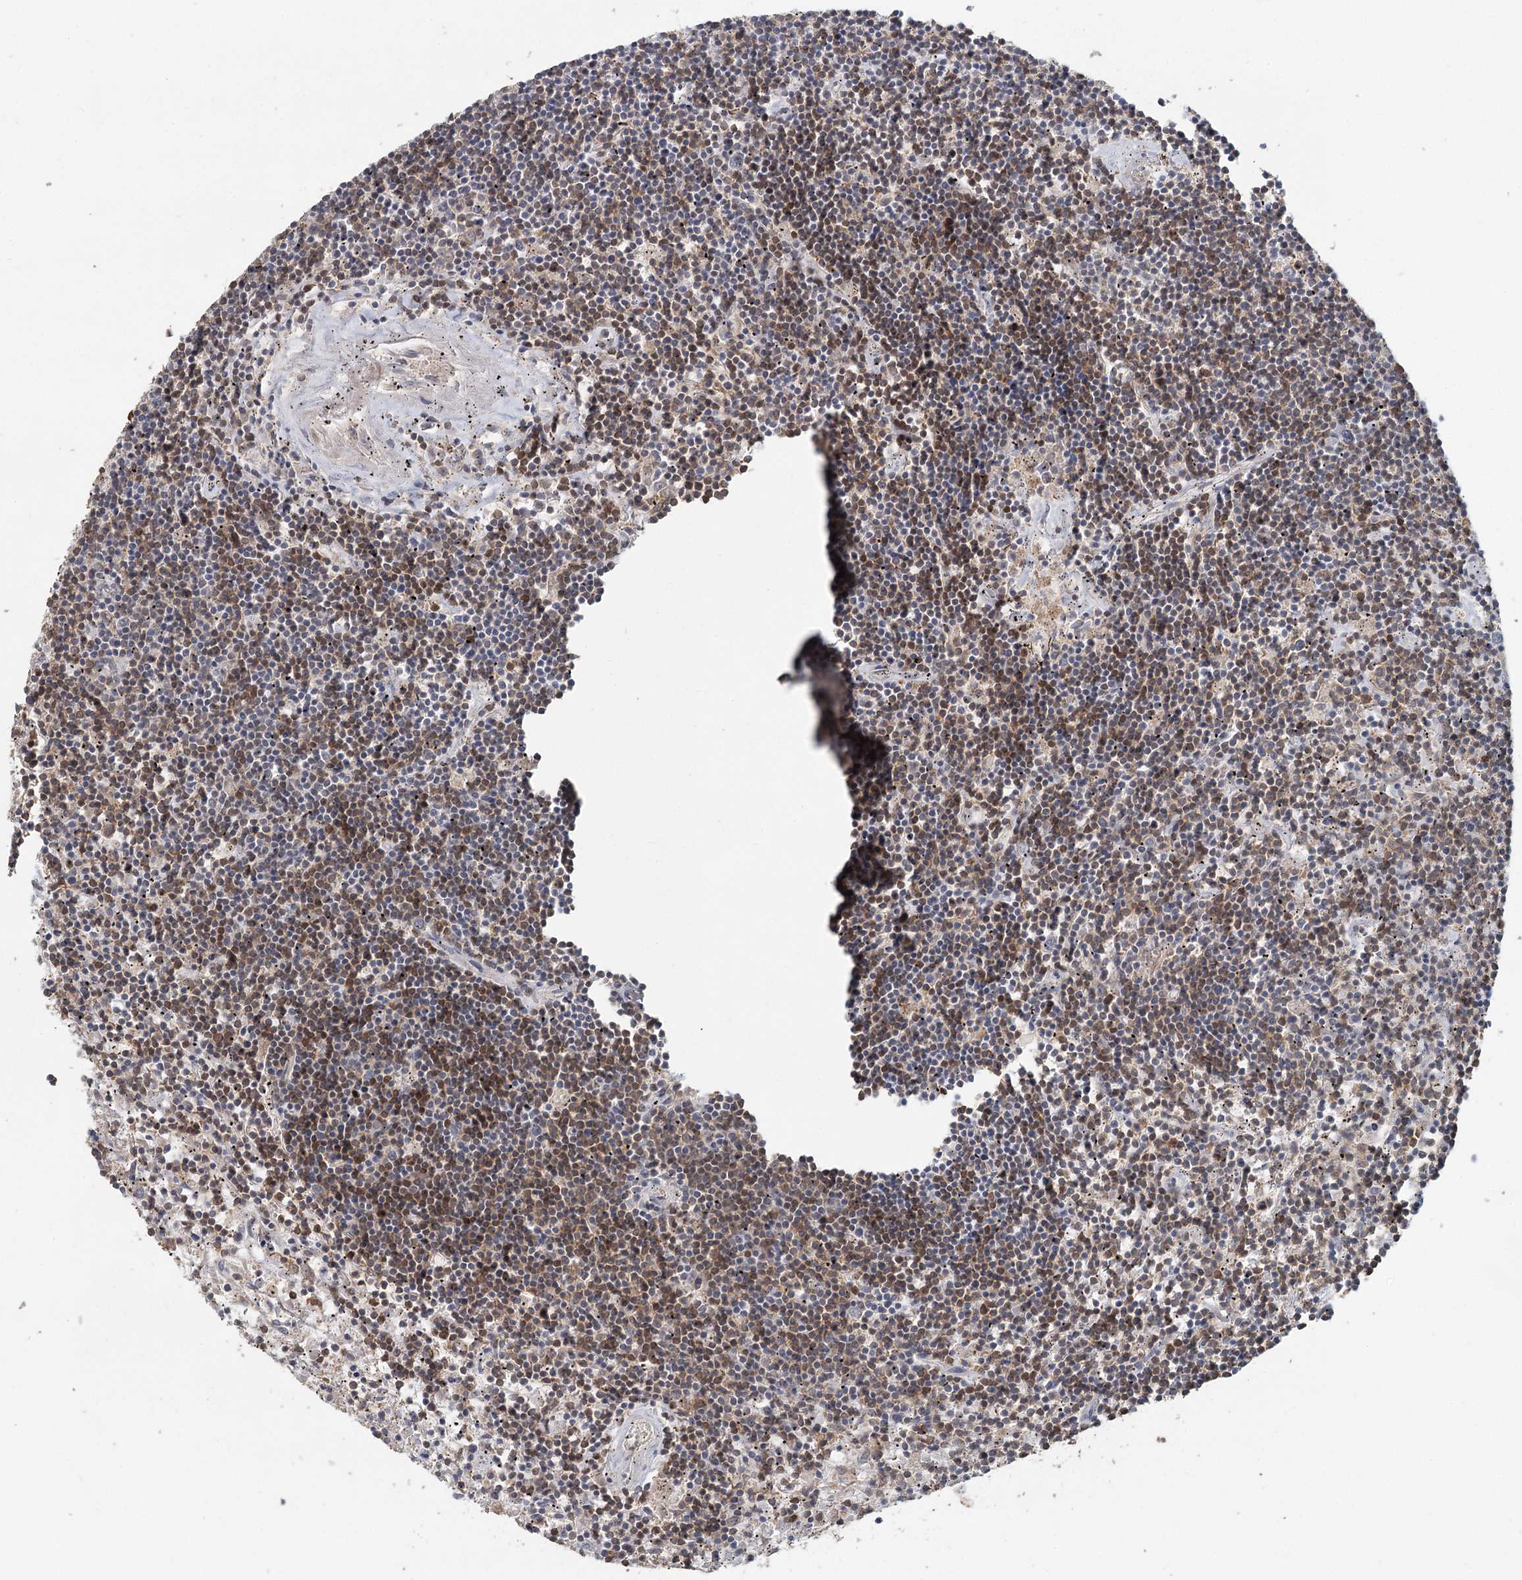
{"staining": {"intensity": "moderate", "quantity": "25%-75%", "location": "cytoplasmic/membranous"}, "tissue": "lymphoma", "cell_type": "Tumor cells", "image_type": "cancer", "snomed": [{"axis": "morphology", "description": "Malignant lymphoma, non-Hodgkin's type, Low grade"}, {"axis": "topography", "description": "Spleen"}], "caption": "Moderate cytoplasmic/membranous protein staining is present in about 25%-75% of tumor cells in lymphoma. (DAB (3,3'-diaminobenzidine) IHC with brightfield microscopy, high magnification).", "gene": "ADK", "patient": {"sex": "male", "age": 76}}